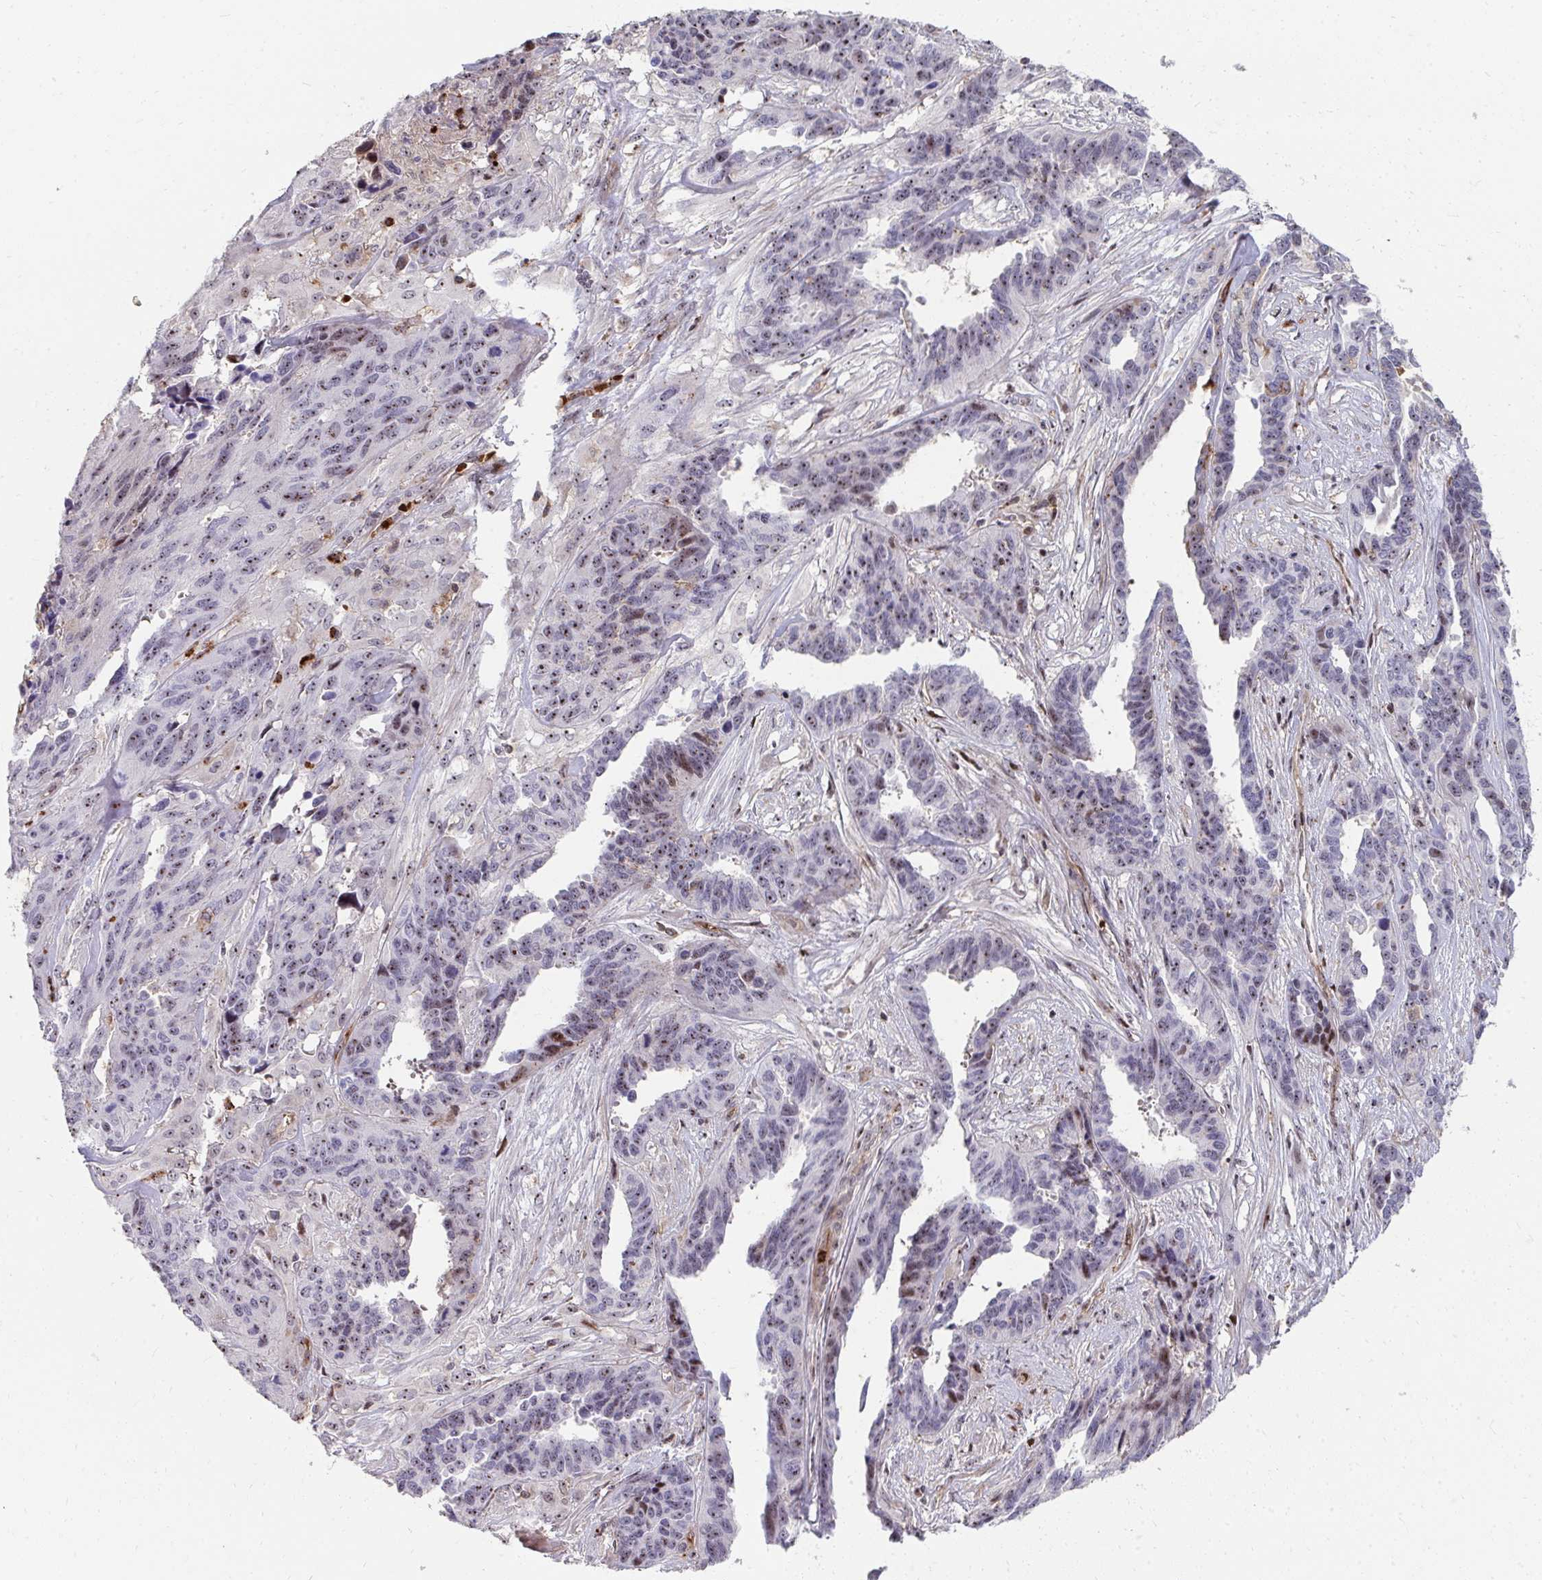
{"staining": {"intensity": "moderate", "quantity": ">75%", "location": "nuclear"}, "tissue": "ovarian cancer", "cell_type": "Tumor cells", "image_type": "cancer", "snomed": [{"axis": "morphology", "description": "Cystadenocarcinoma, serous, NOS"}, {"axis": "topography", "description": "Ovary"}], "caption": "Protein staining of ovarian serous cystadenocarcinoma tissue displays moderate nuclear expression in approximately >75% of tumor cells.", "gene": "FOXN3", "patient": {"sex": "female", "age": 64}}